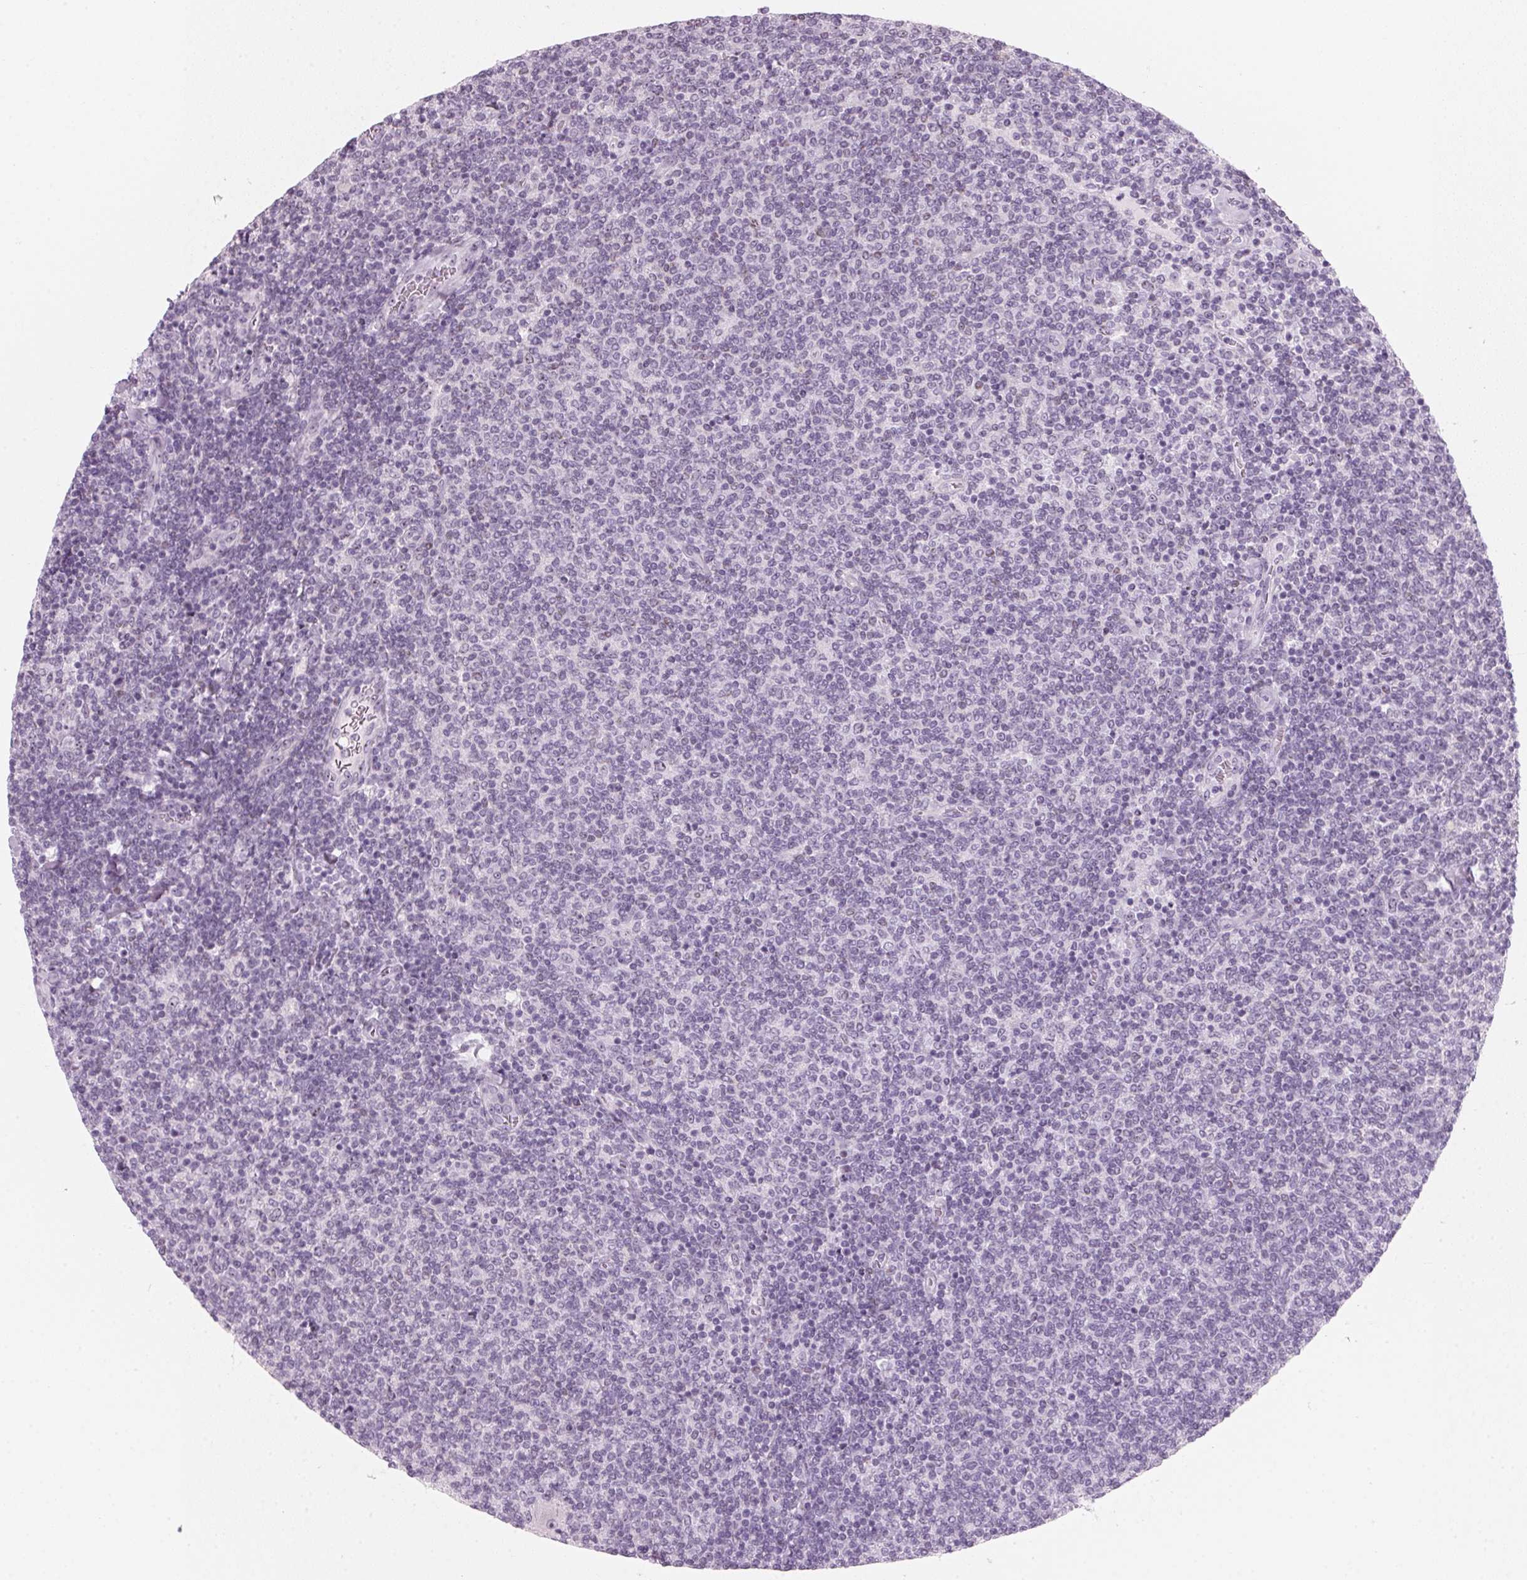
{"staining": {"intensity": "negative", "quantity": "none", "location": "none"}, "tissue": "lymphoma", "cell_type": "Tumor cells", "image_type": "cancer", "snomed": [{"axis": "morphology", "description": "Malignant lymphoma, non-Hodgkin's type, Low grade"}, {"axis": "topography", "description": "Lymph node"}], "caption": "Lymphoma stained for a protein using IHC reveals no positivity tumor cells.", "gene": "DNTTIP2", "patient": {"sex": "male", "age": 52}}